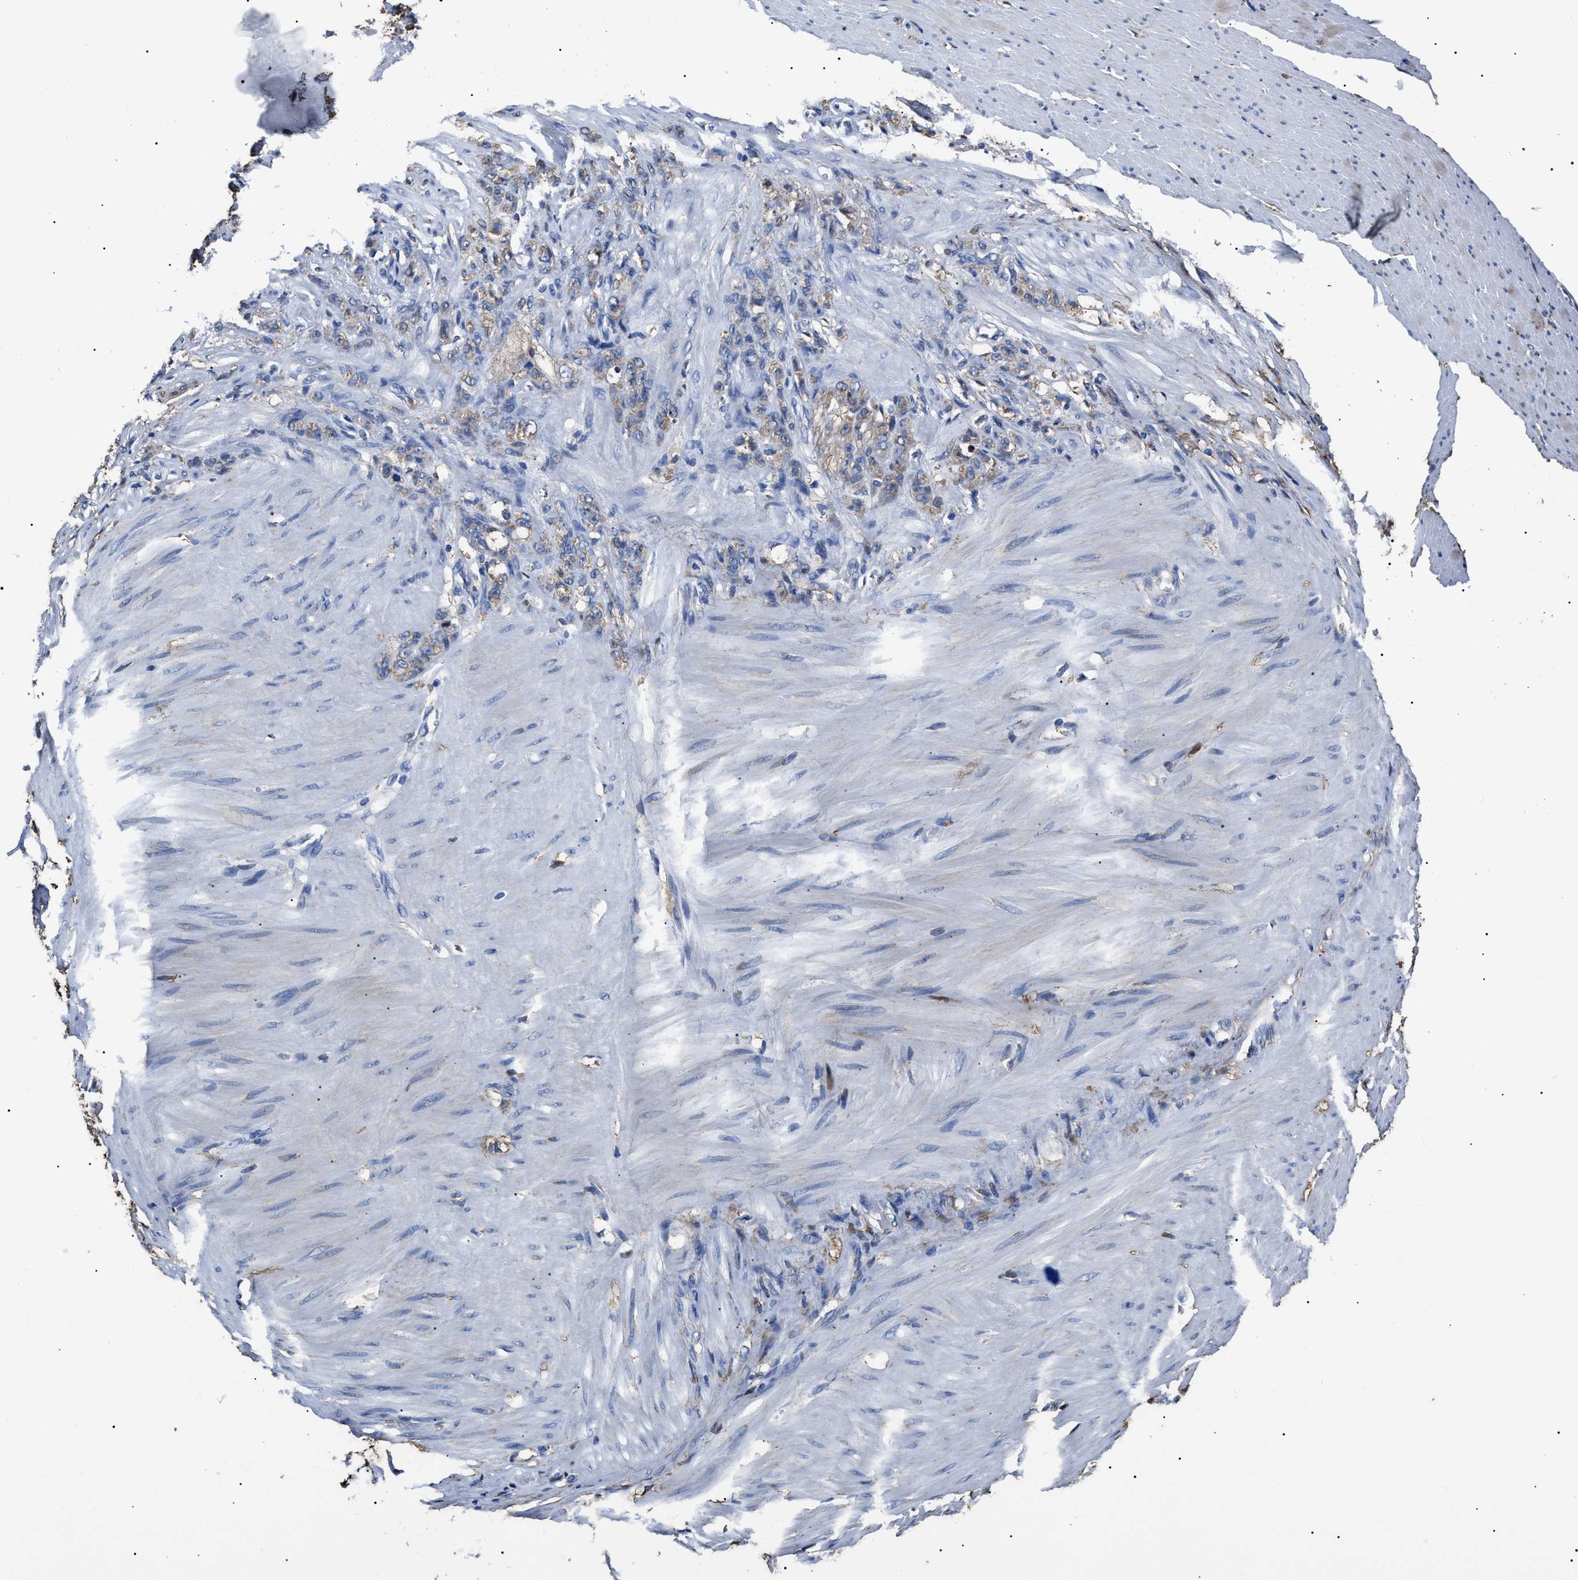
{"staining": {"intensity": "weak", "quantity": "<25%", "location": "cytoplasmic/membranous"}, "tissue": "stomach cancer", "cell_type": "Tumor cells", "image_type": "cancer", "snomed": [{"axis": "morphology", "description": "Adenocarcinoma, NOS"}, {"axis": "topography", "description": "Stomach"}], "caption": "A photomicrograph of human adenocarcinoma (stomach) is negative for staining in tumor cells. Brightfield microscopy of immunohistochemistry (IHC) stained with DAB (3,3'-diaminobenzidine) (brown) and hematoxylin (blue), captured at high magnification.", "gene": "ALDH1A1", "patient": {"sex": "male", "age": 82}}